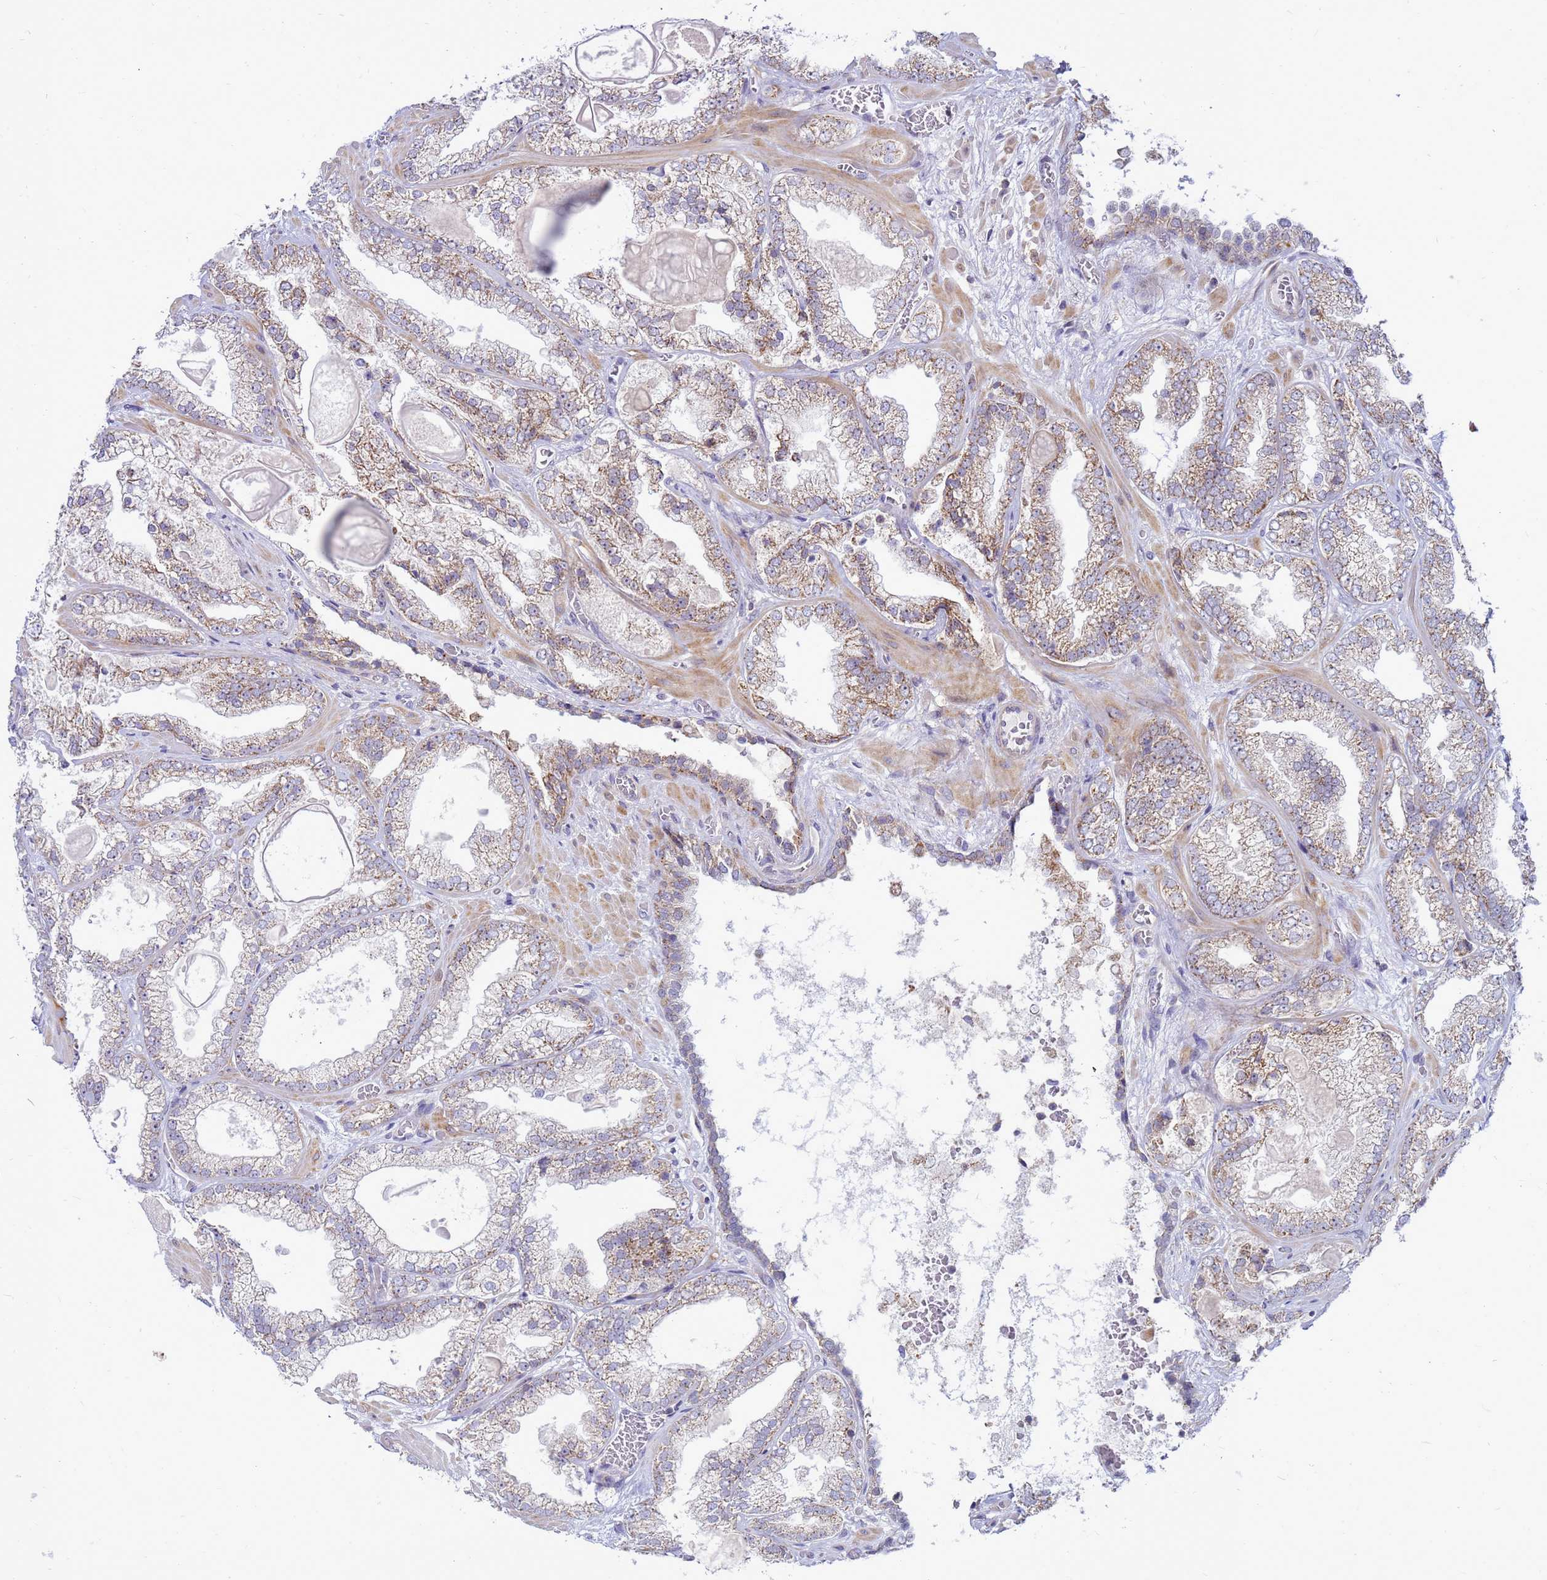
{"staining": {"intensity": "moderate", "quantity": "25%-75%", "location": "cytoplasmic/membranous"}, "tissue": "prostate cancer", "cell_type": "Tumor cells", "image_type": "cancer", "snomed": [{"axis": "morphology", "description": "Adenocarcinoma, Low grade"}, {"axis": "topography", "description": "Prostate"}], "caption": "Human prostate low-grade adenocarcinoma stained with a brown dye reveals moderate cytoplasmic/membranous positive expression in about 25%-75% of tumor cells.", "gene": "C12orf43", "patient": {"sex": "male", "age": 57}}